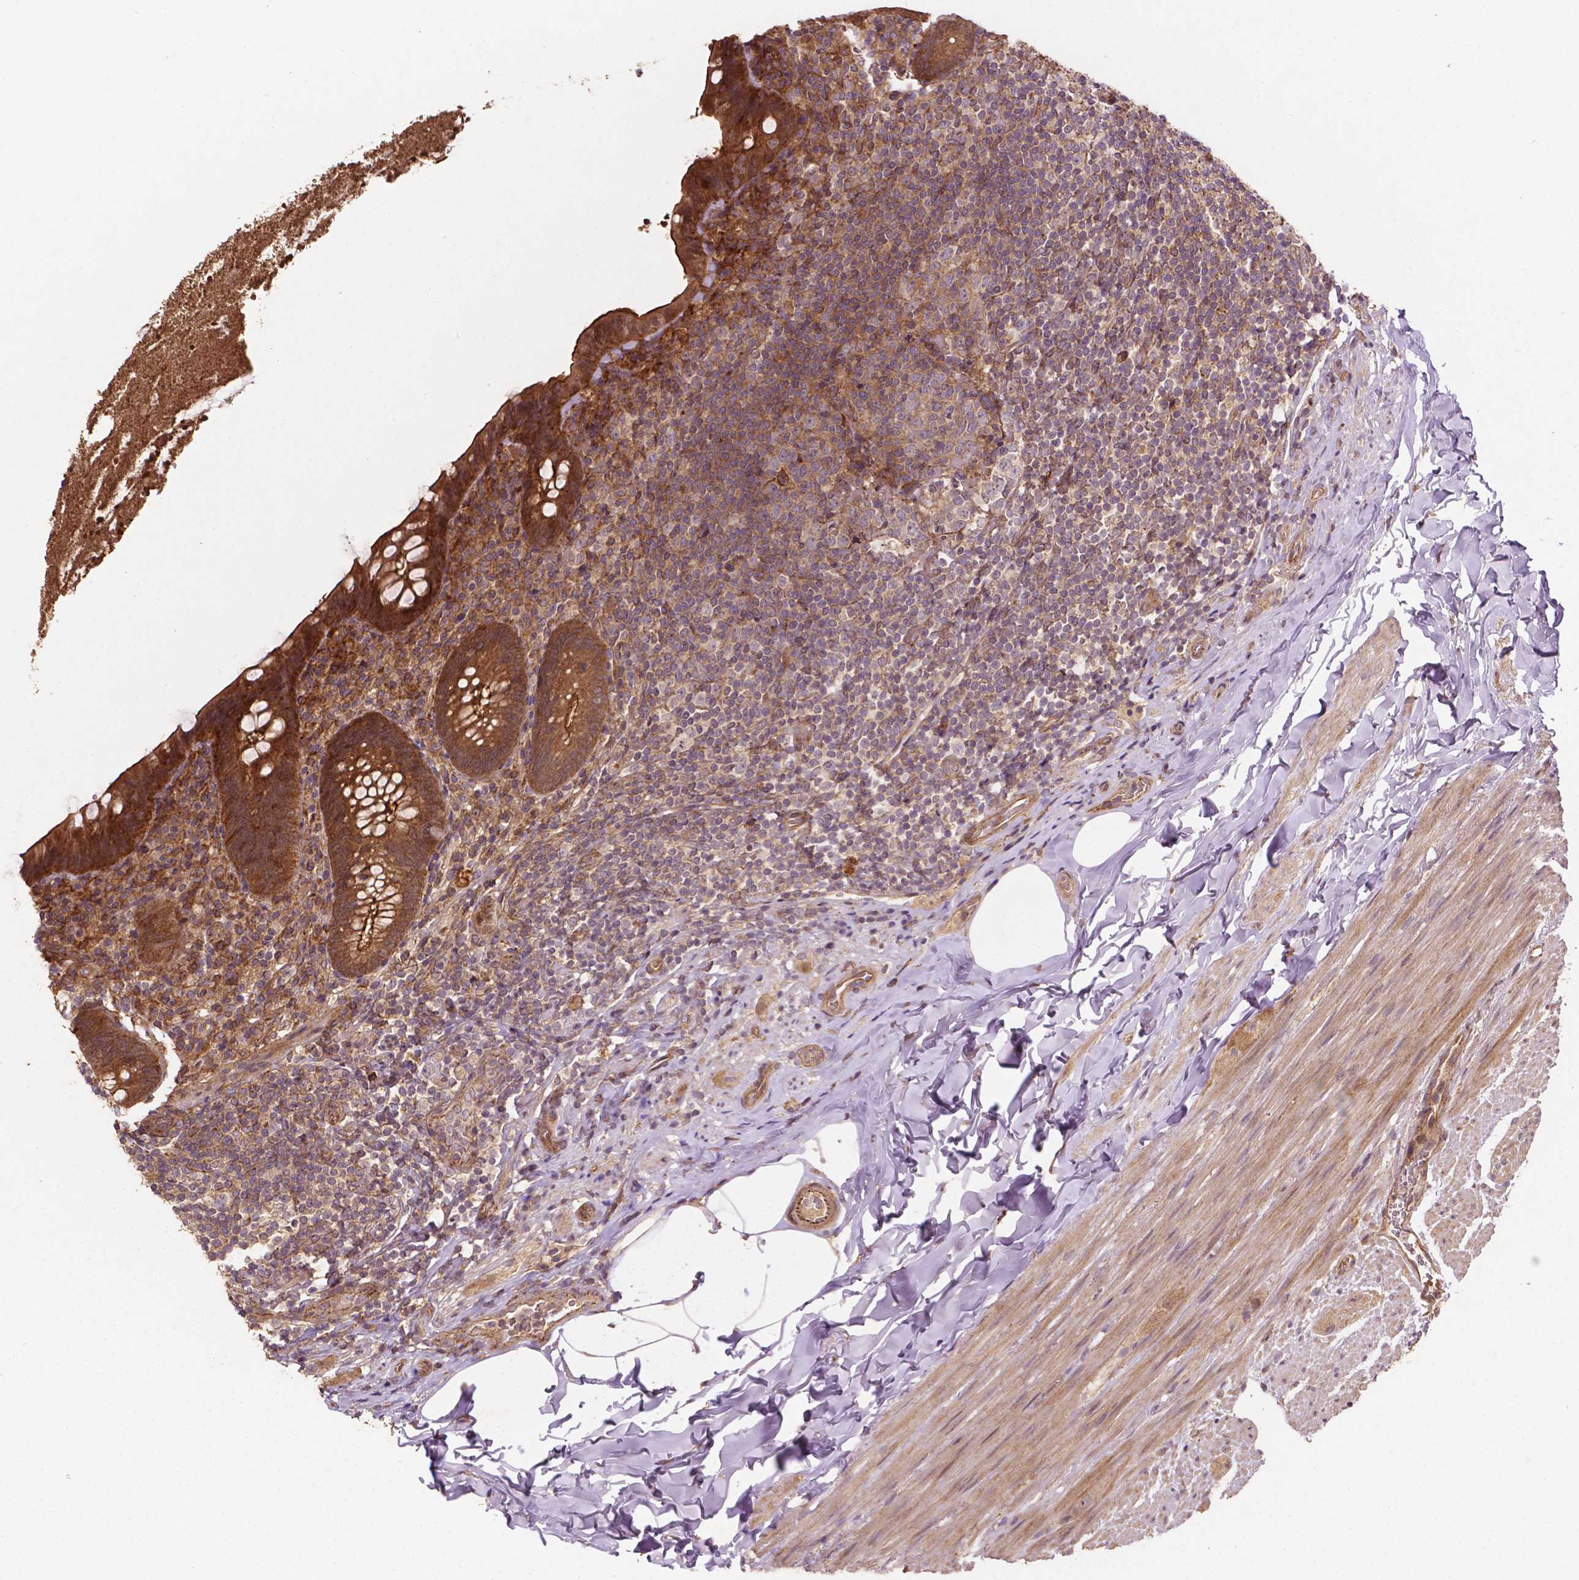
{"staining": {"intensity": "moderate", "quantity": ">75%", "location": "cytoplasmic/membranous"}, "tissue": "appendix", "cell_type": "Glandular cells", "image_type": "normal", "snomed": [{"axis": "morphology", "description": "Normal tissue, NOS"}, {"axis": "topography", "description": "Appendix"}], "caption": "The micrograph displays a brown stain indicating the presence of a protein in the cytoplasmic/membranous of glandular cells in appendix.", "gene": "ZMYND19", "patient": {"sex": "male", "age": 47}}